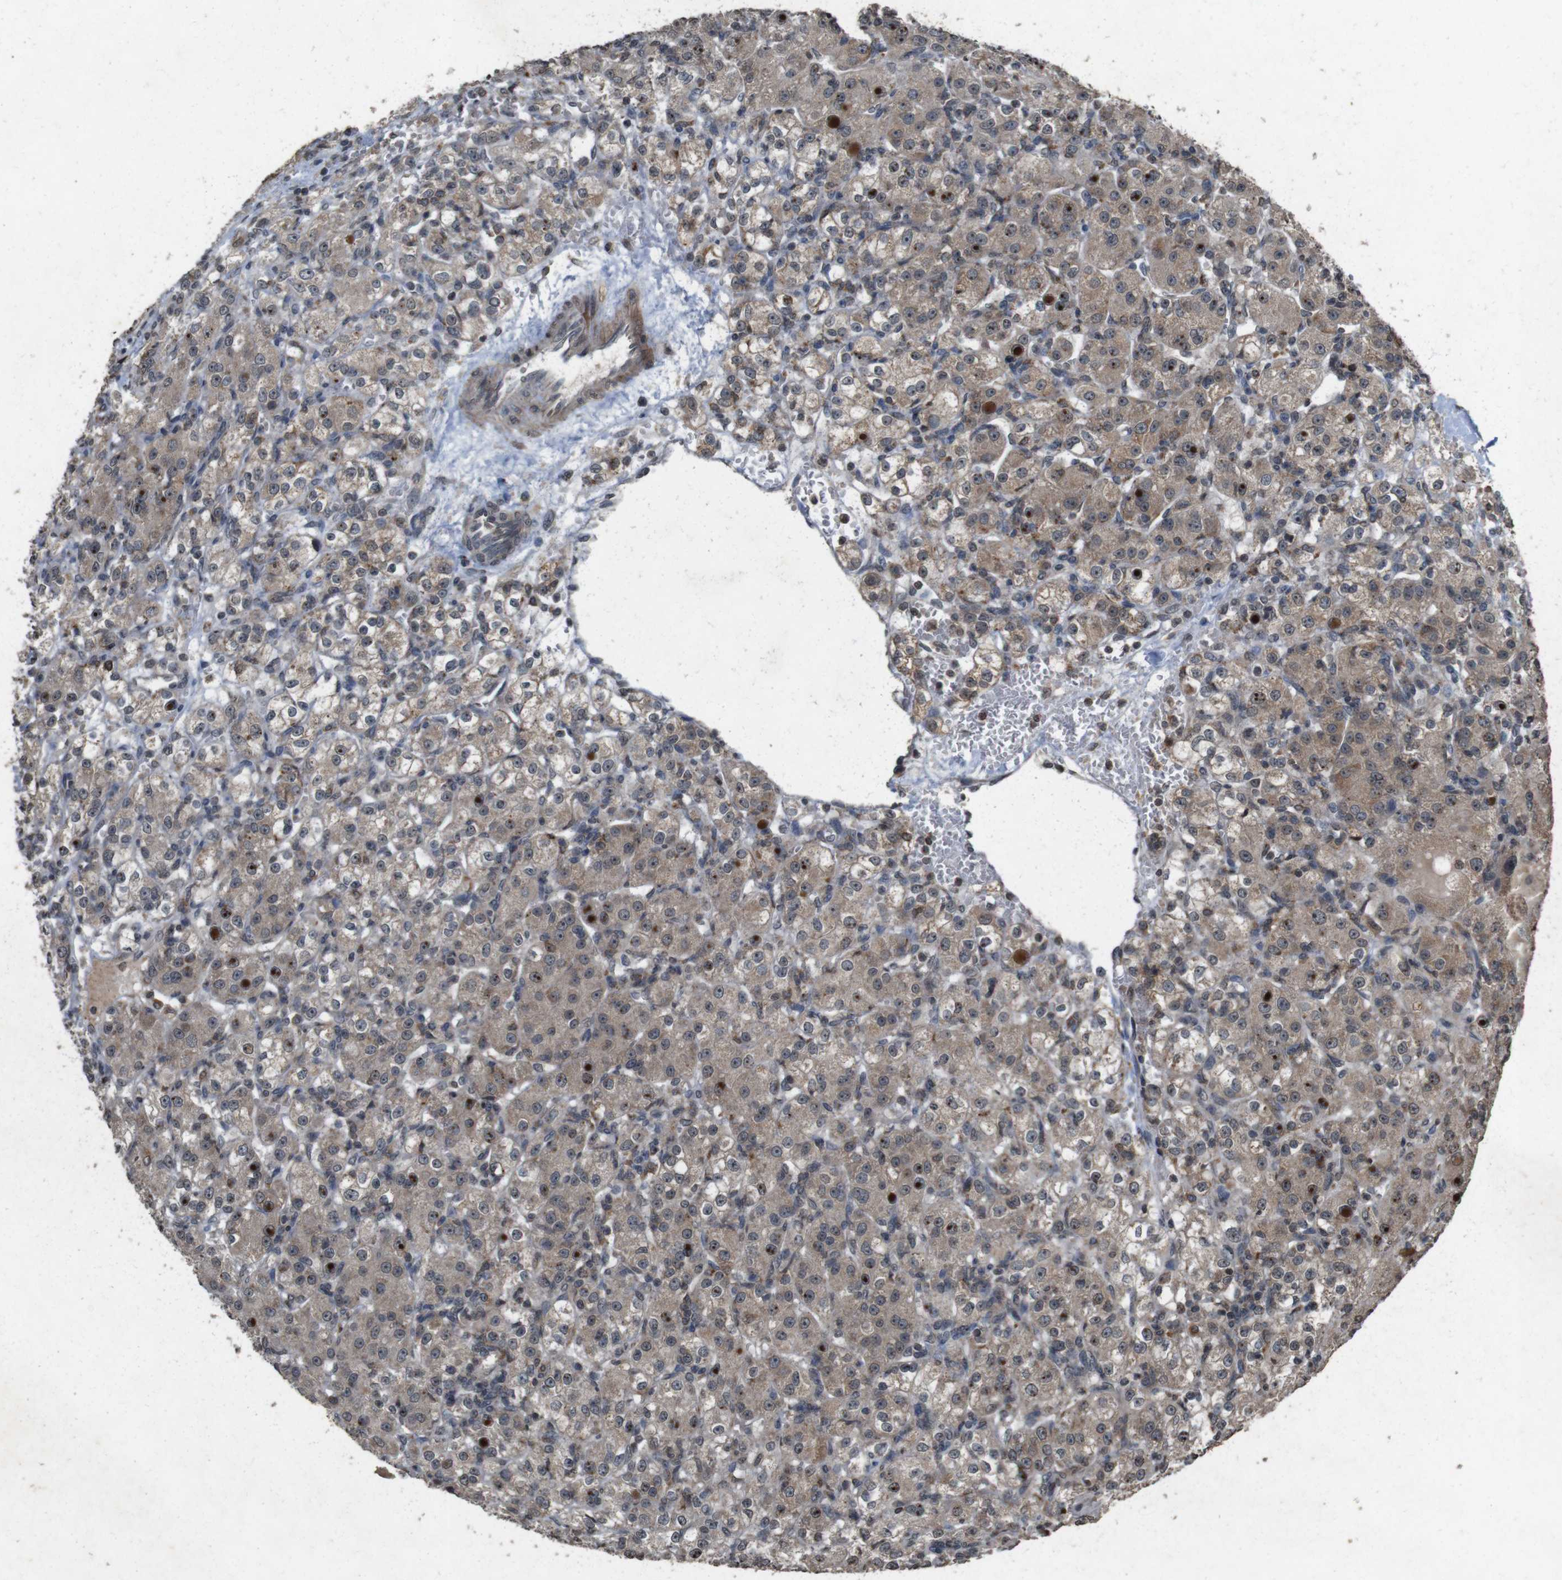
{"staining": {"intensity": "strong", "quantity": "25%-75%", "location": "cytoplasmic/membranous,nuclear"}, "tissue": "renal cancer", "cell_type": "Tumor cells", "image_type": "cancer", "snomed": [{"axis": "morphology", "description": "Normal tissue, NOS"}, {"axis": "morphology", "description": "Adenocarcinoma, NOS"}, {"axis": "topography", "description": "Kidney"}], "caption": "Tumor cells show strong cytoplasmic/membranous and nuclear staining in about 25%-75% of cells in renal cancer (adenocarcinoma).", "gene": "SORL1", "patient": {"sex": "male", "age": 61}}